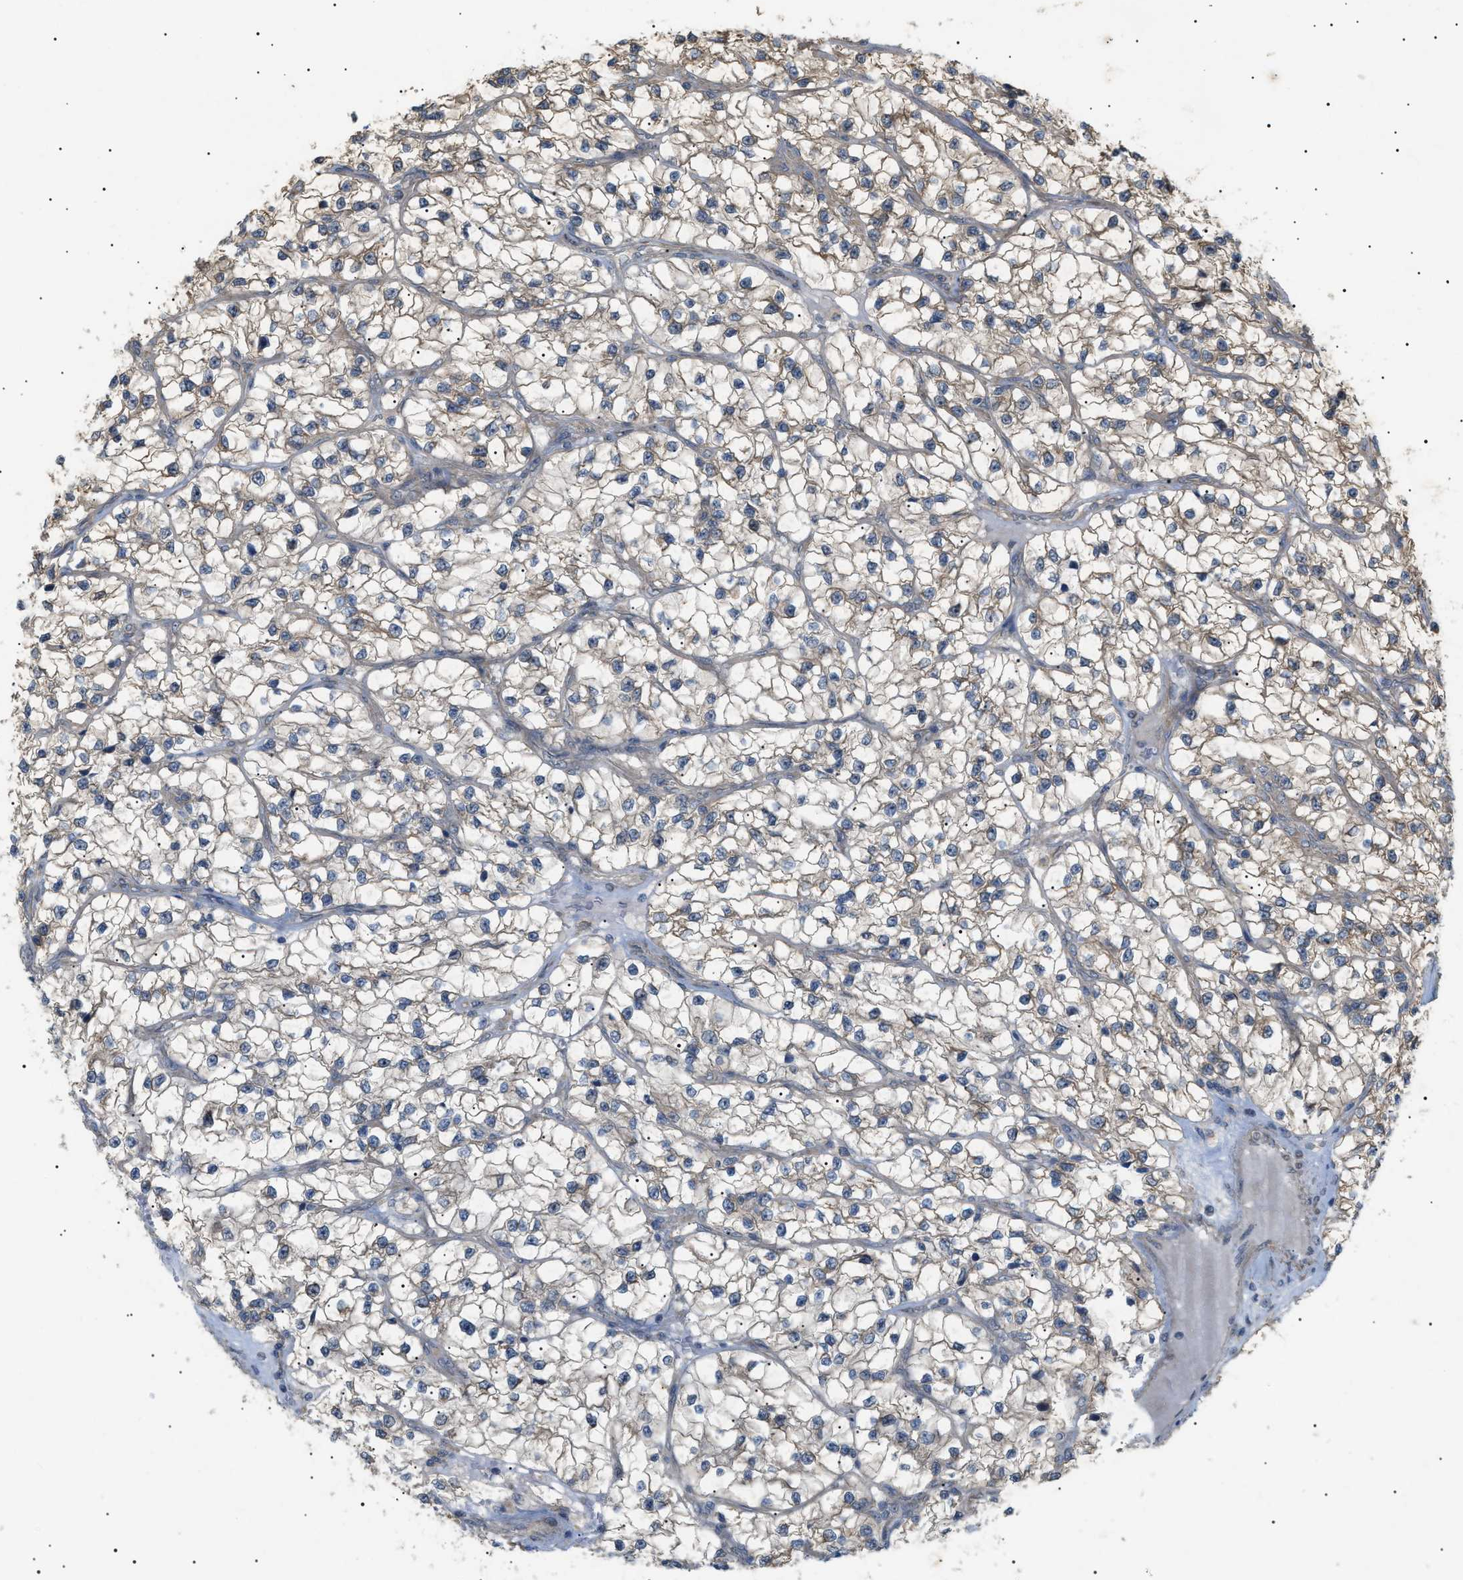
{"staining": {"intensity": "weak", "quantity": ">75%", "location": "cytoplasmic/membranous"}, "tissue": "renal cancer", "cell_type": "Tumor cells", "image_type": "cancer", "snomed": [{"axis": "morphology", "description": "Adenocarcinoma, NOS"}, {"axis": "topography", "description": "Kidney"}], "caption": "A micrograph of human adenocarcinoma (renal) stained for a protein shows weak cytoplasmic/membranous brown staining in tumor cells.", "gene": "IRS2", "patient": {"sex": "female", "age": 57}}